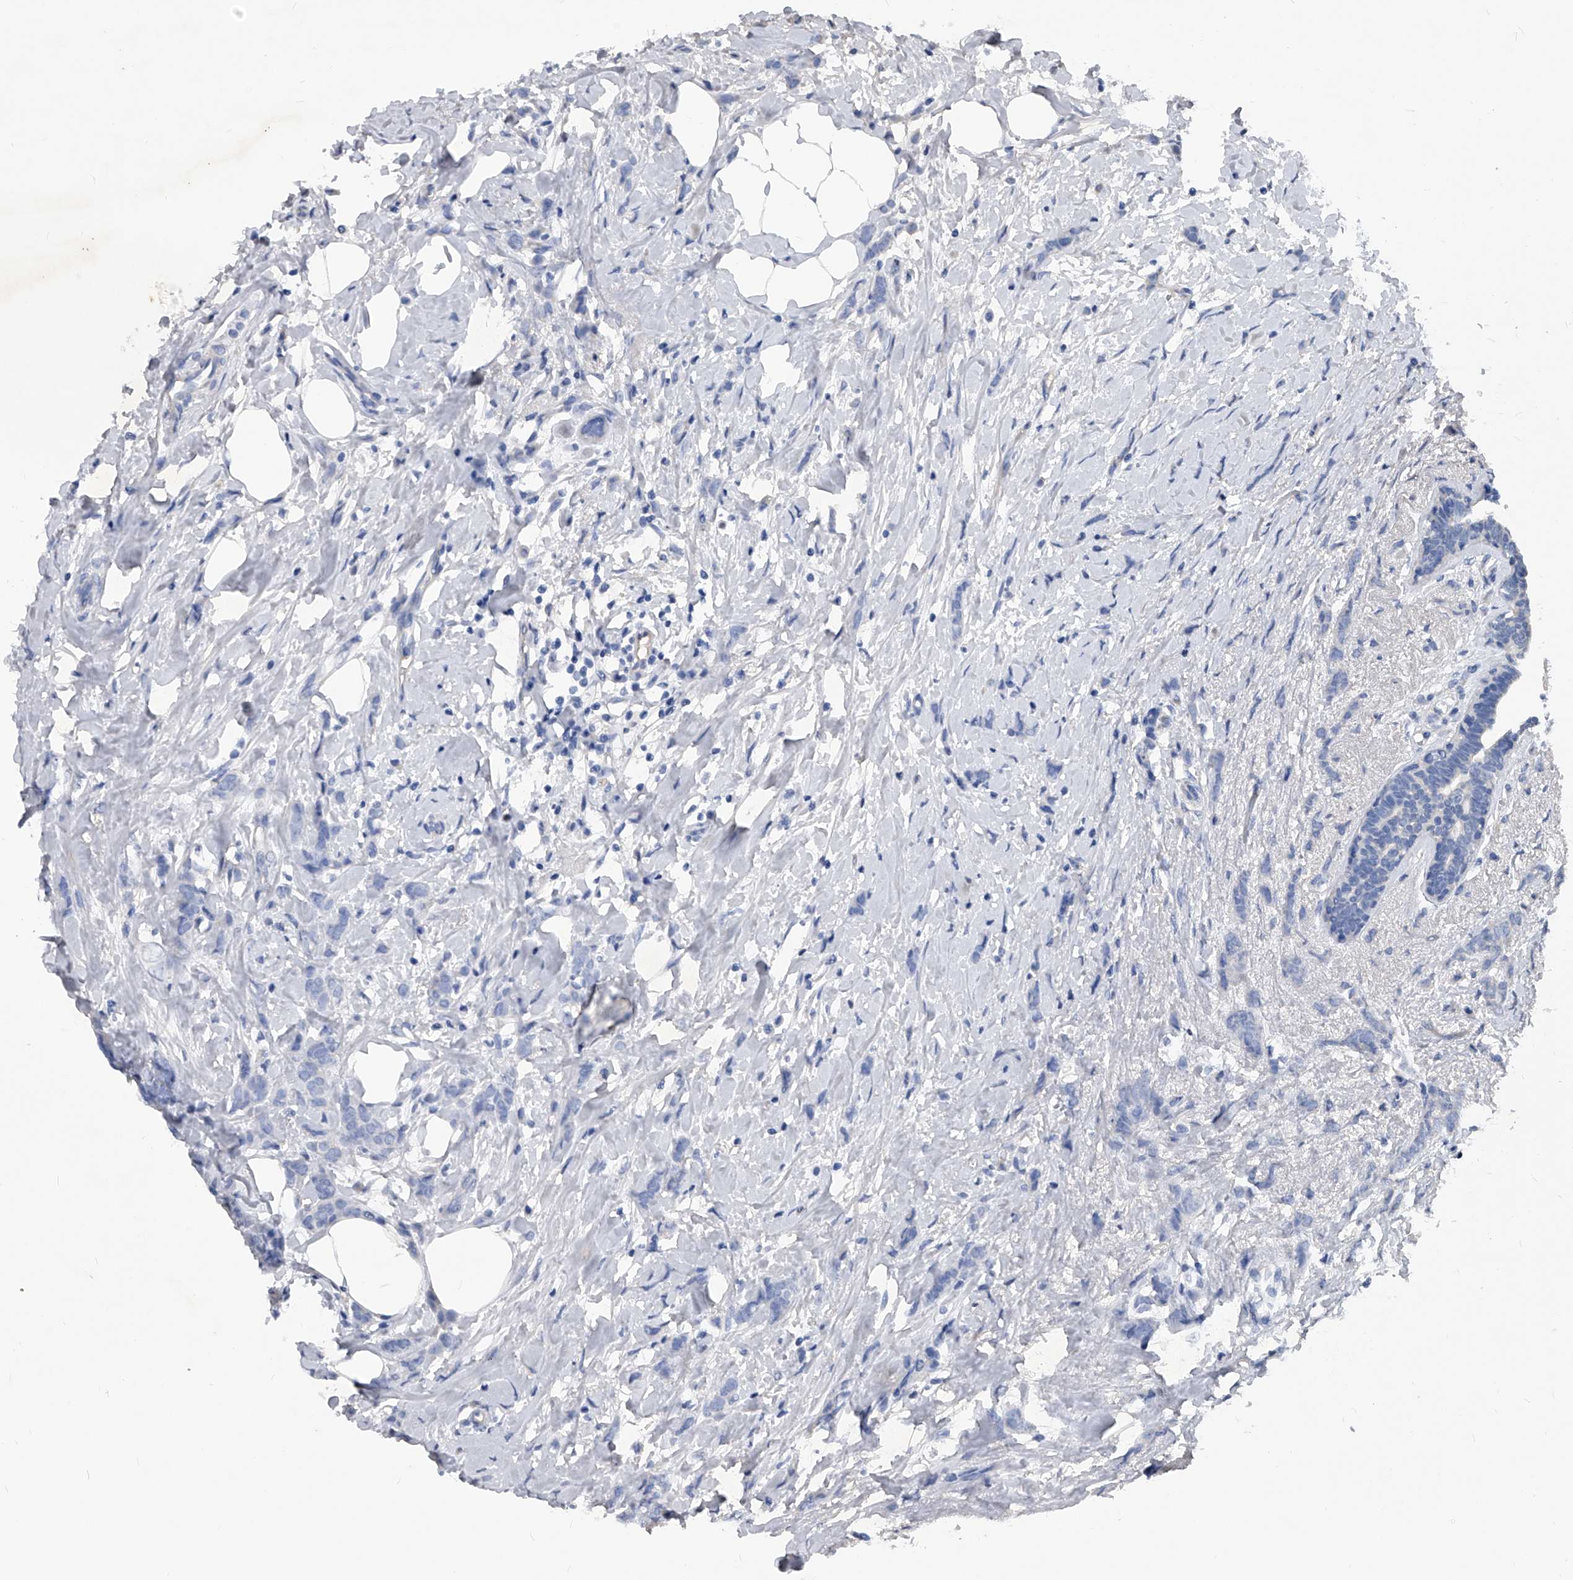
{"staining": {"intensity": "negative", "quantity": "none", "location": "none"}, "tissue": "breast cancer", "cell_type": "Tumor cells", "image_type": "cancer", "snomed": [{"axis": "morphology", "description": "Lobular carcinoma, in situ"}, {"axis": "morphology", "description": "Lobular carcinoma"}, {"axis": "topography", "description": "Breast"}], "caption": "This is a image of immunohistochemistry (IHC) staining of breast cancer (lobular carcinoma in situ), which shows no expression in tumor cells.", "gene": "HOMER3", "patient": {"sex": "female", "age": 41}}